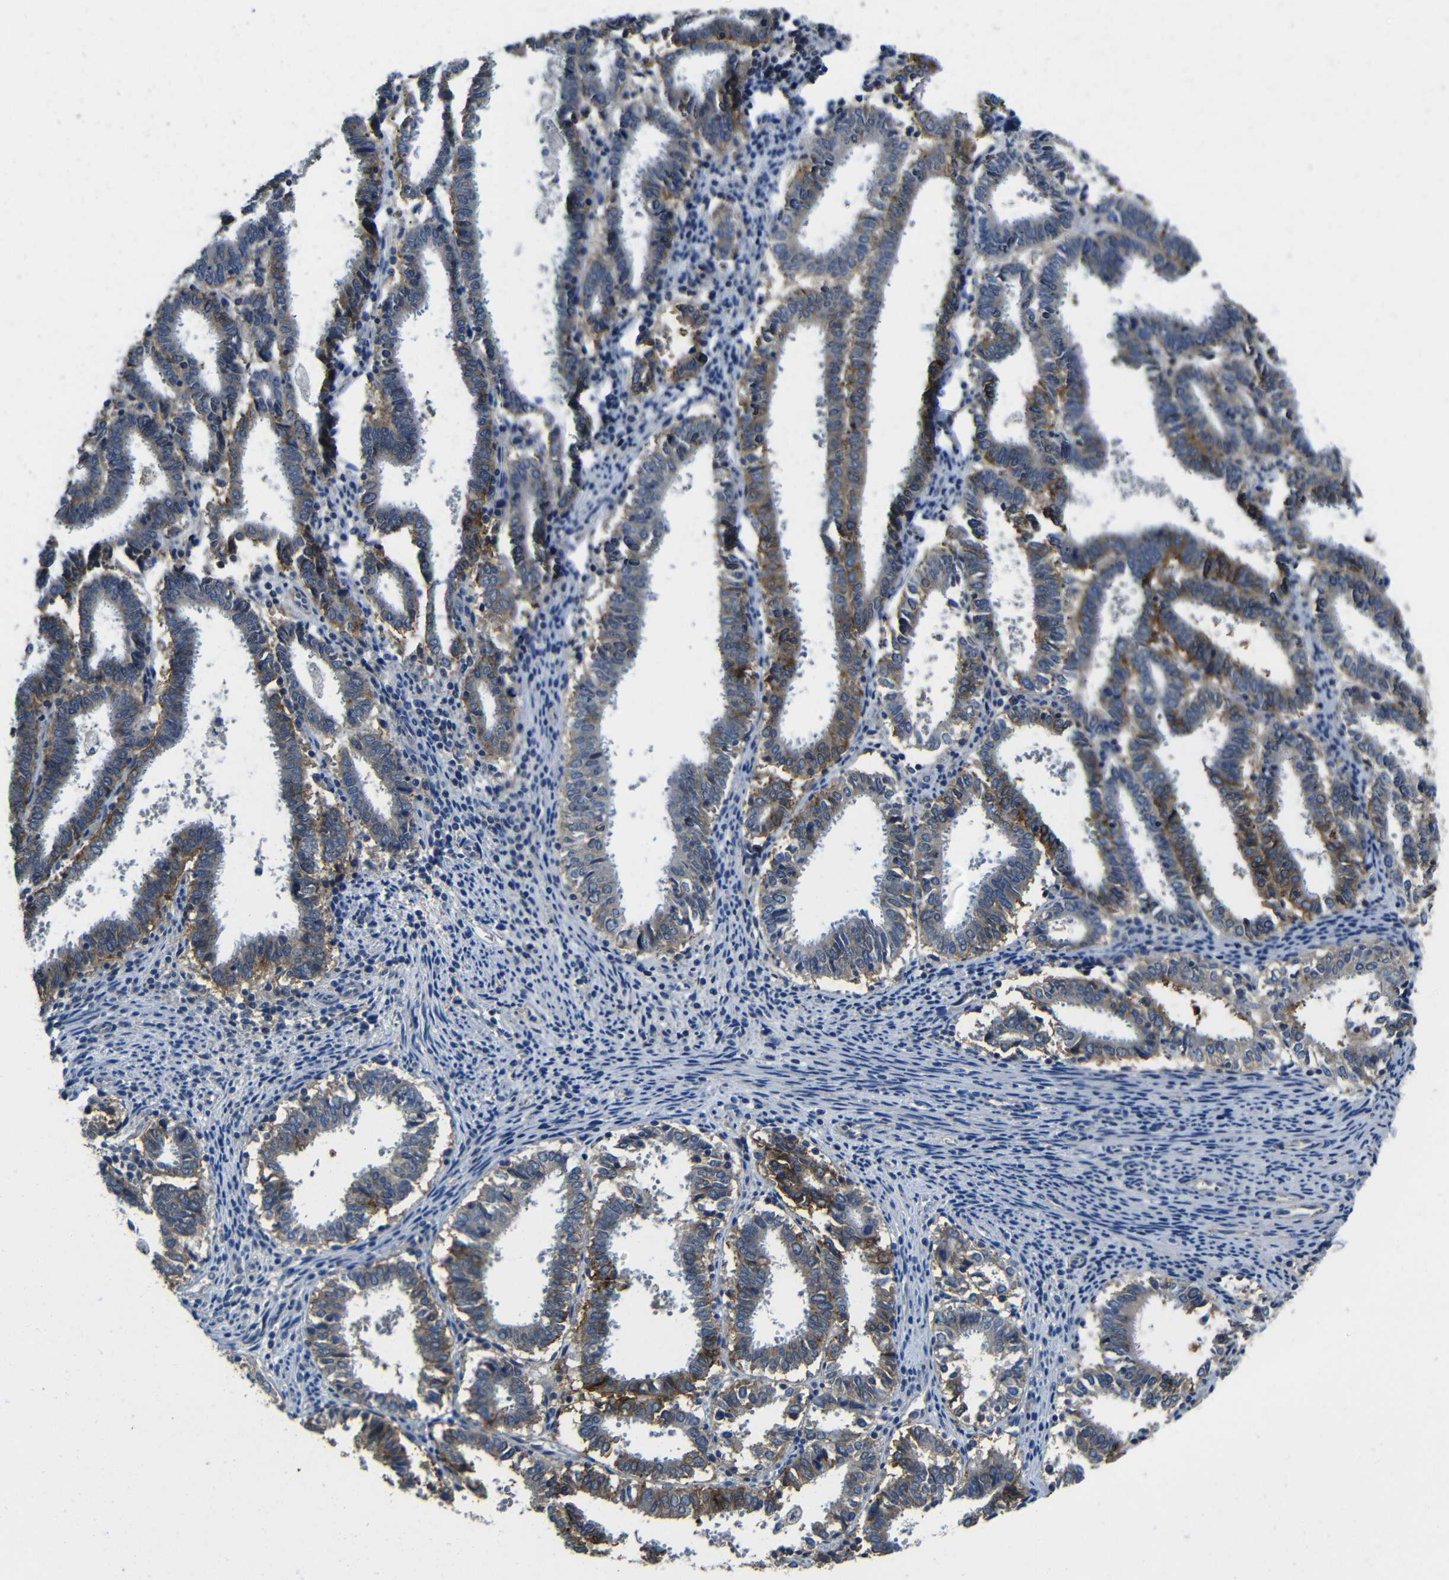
{"staining": {"intensity": "moderate", "quantity": "25%-75%", "location": "cytoplasmic/membranous"}, "tissue": "endometrial cancer", "cell_type": "Tumor cells", "image_type": "cancer", "snomed": [{"axis": "morphology", "description": "Adenocarcinoma, NOS"}, {"axis": "topography", "description": "Uterus"}], "caption": "An image of adenocarcinoma (endometrial) stained for a protein shows moderate cytoplasmic/membranous brown staining in tumor cells.", "gene": "ZNF90", "patient": {"sex": "female", "age": 83}}